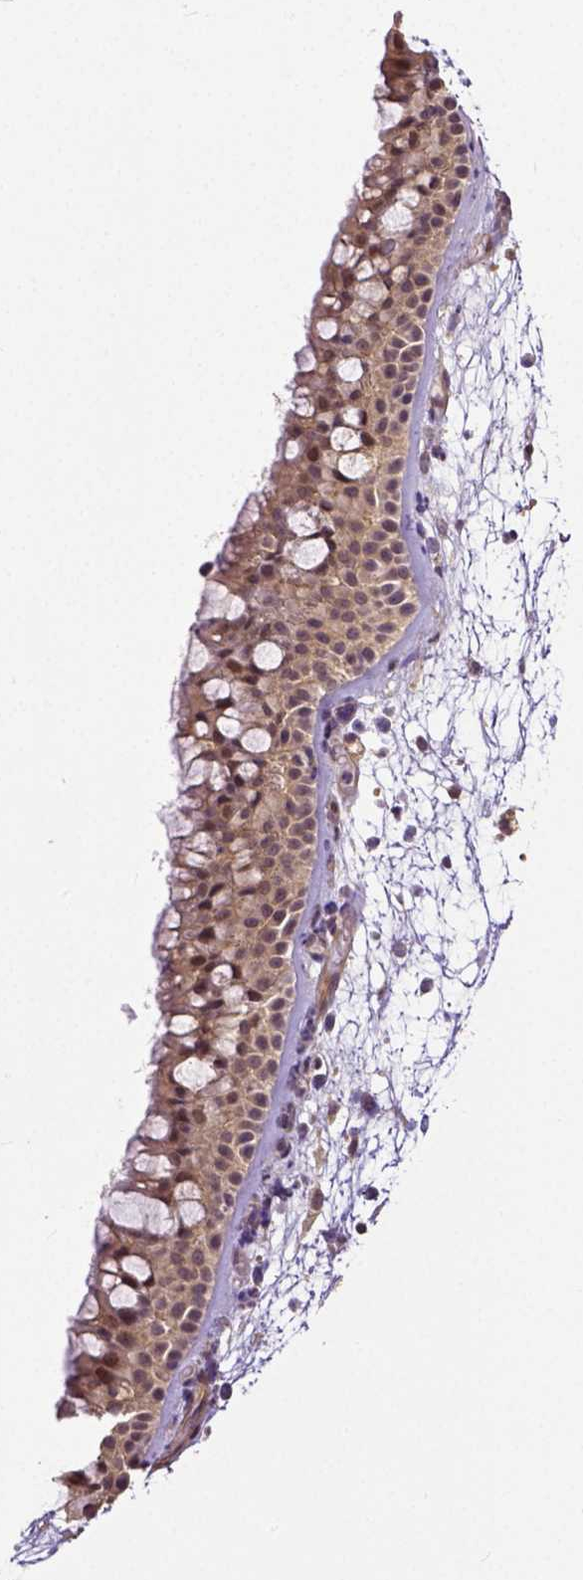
{"staining": {"intensity": "weak", "quantity": ">75%", "location": "cytoplasmic/membranous"}, "tissue": "nasopharynx", "cell_type": "Respiratory epithelial cells", "image_type": "normal", "snomed": [{"axis": "morphology", "description": "Normal tissue, NOS"}, {"axis": "topography", "description": "Nasopharynx"}], "caption": "Human nasopharynx stained for a protein (brown) shows weak cytoplasmic/membranous positive expression in about >75% of respiratory epithelial cells.", "gene": "DICER1", "patient": {"sex": "male", "age": 68}}